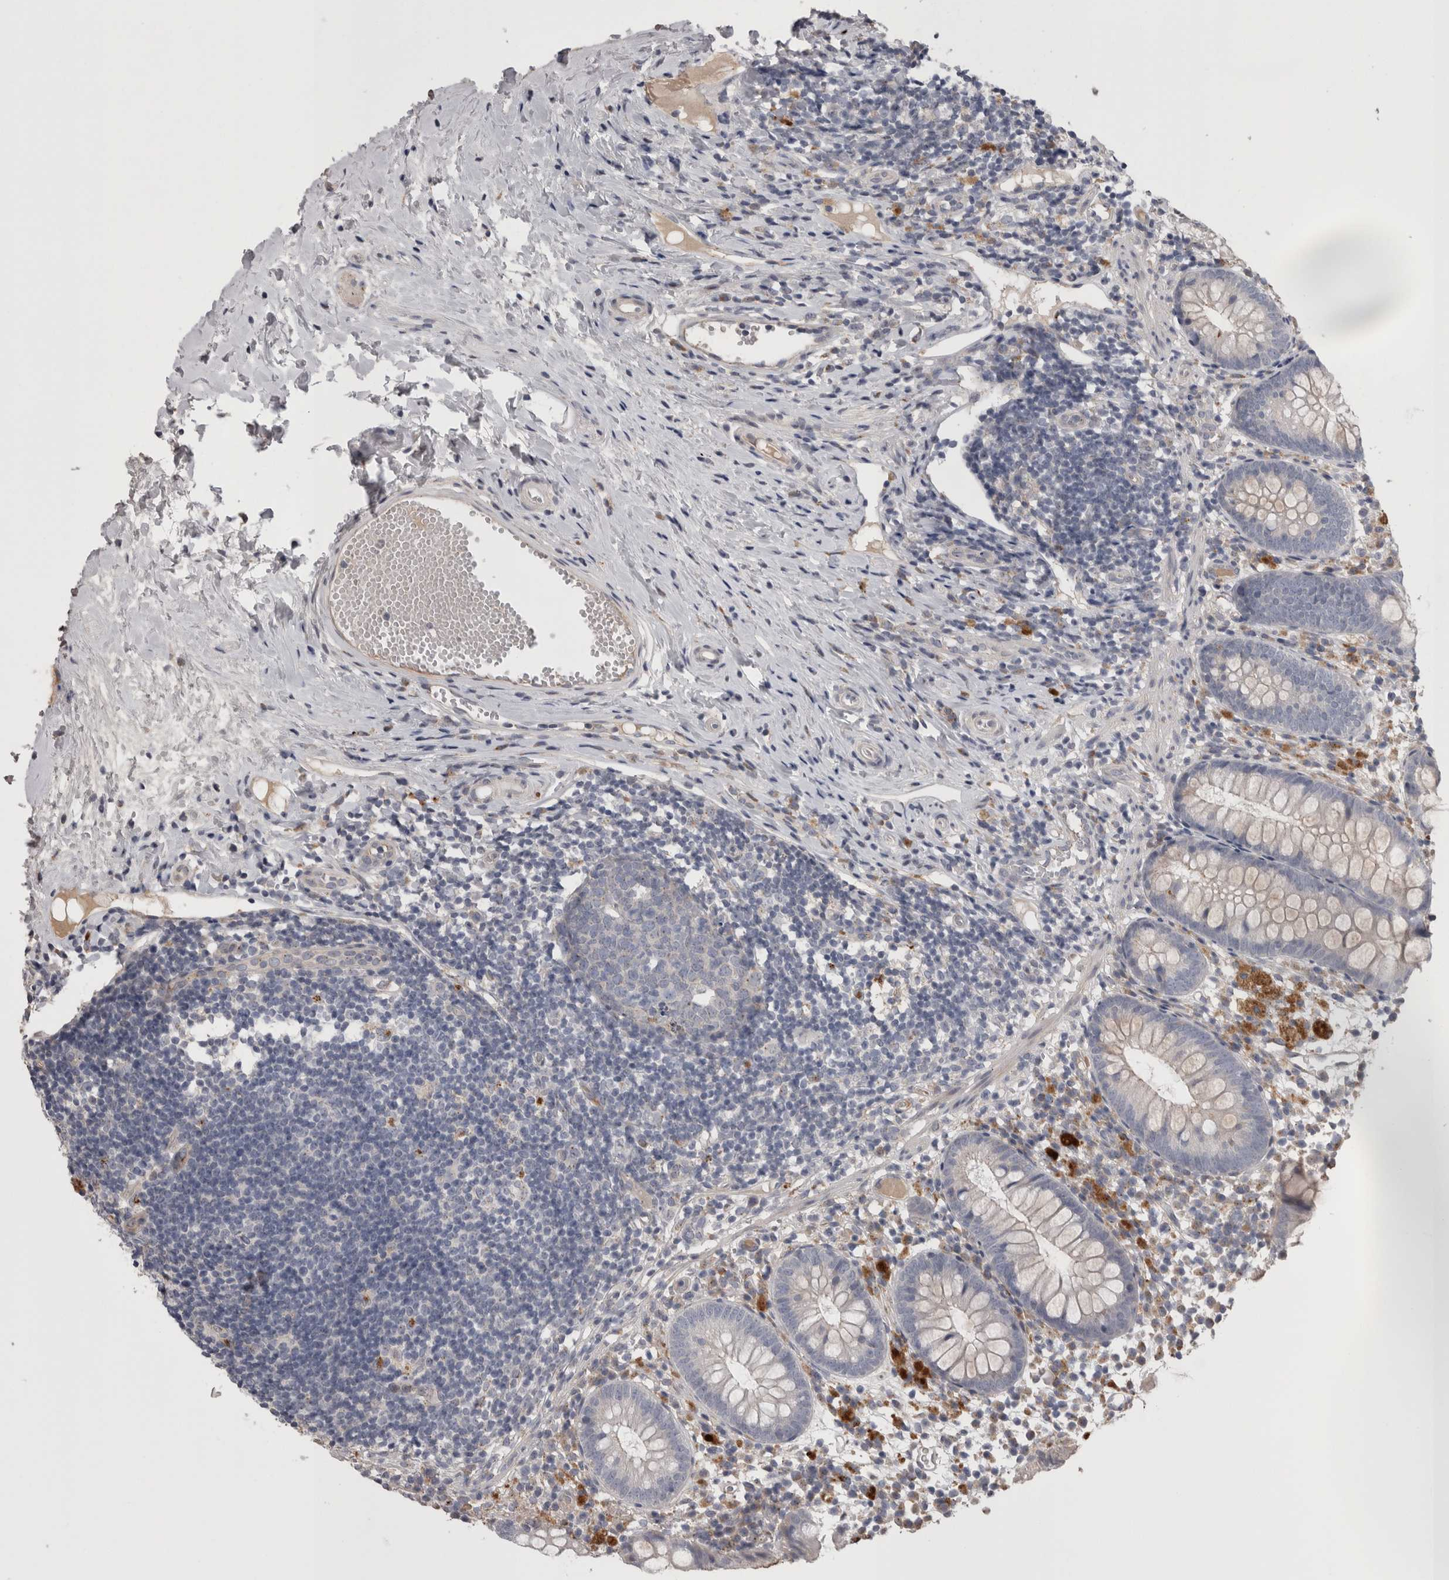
{"staining": {"intensity": "weak", "quantity": "<25%", "location": "cytoplasmic/membranous"}, "tissue": "appendix", "cell_type": "Glandular cells", "image_type": "normal", "snomed": [{"axis": "morphology", "description": "Normal tissue, NOS"}, {"axis": "topography", "description": "Appendix"}], "caption": "DAB (3,3'-diaminobenzidine) immunohistochemical staining of unremarkable human appendix demonstrates no significant expression in glandular cells. Nuclei are stained in blue.", "gene": "STC1", "patient": {"sex": "female", "age": 20}}